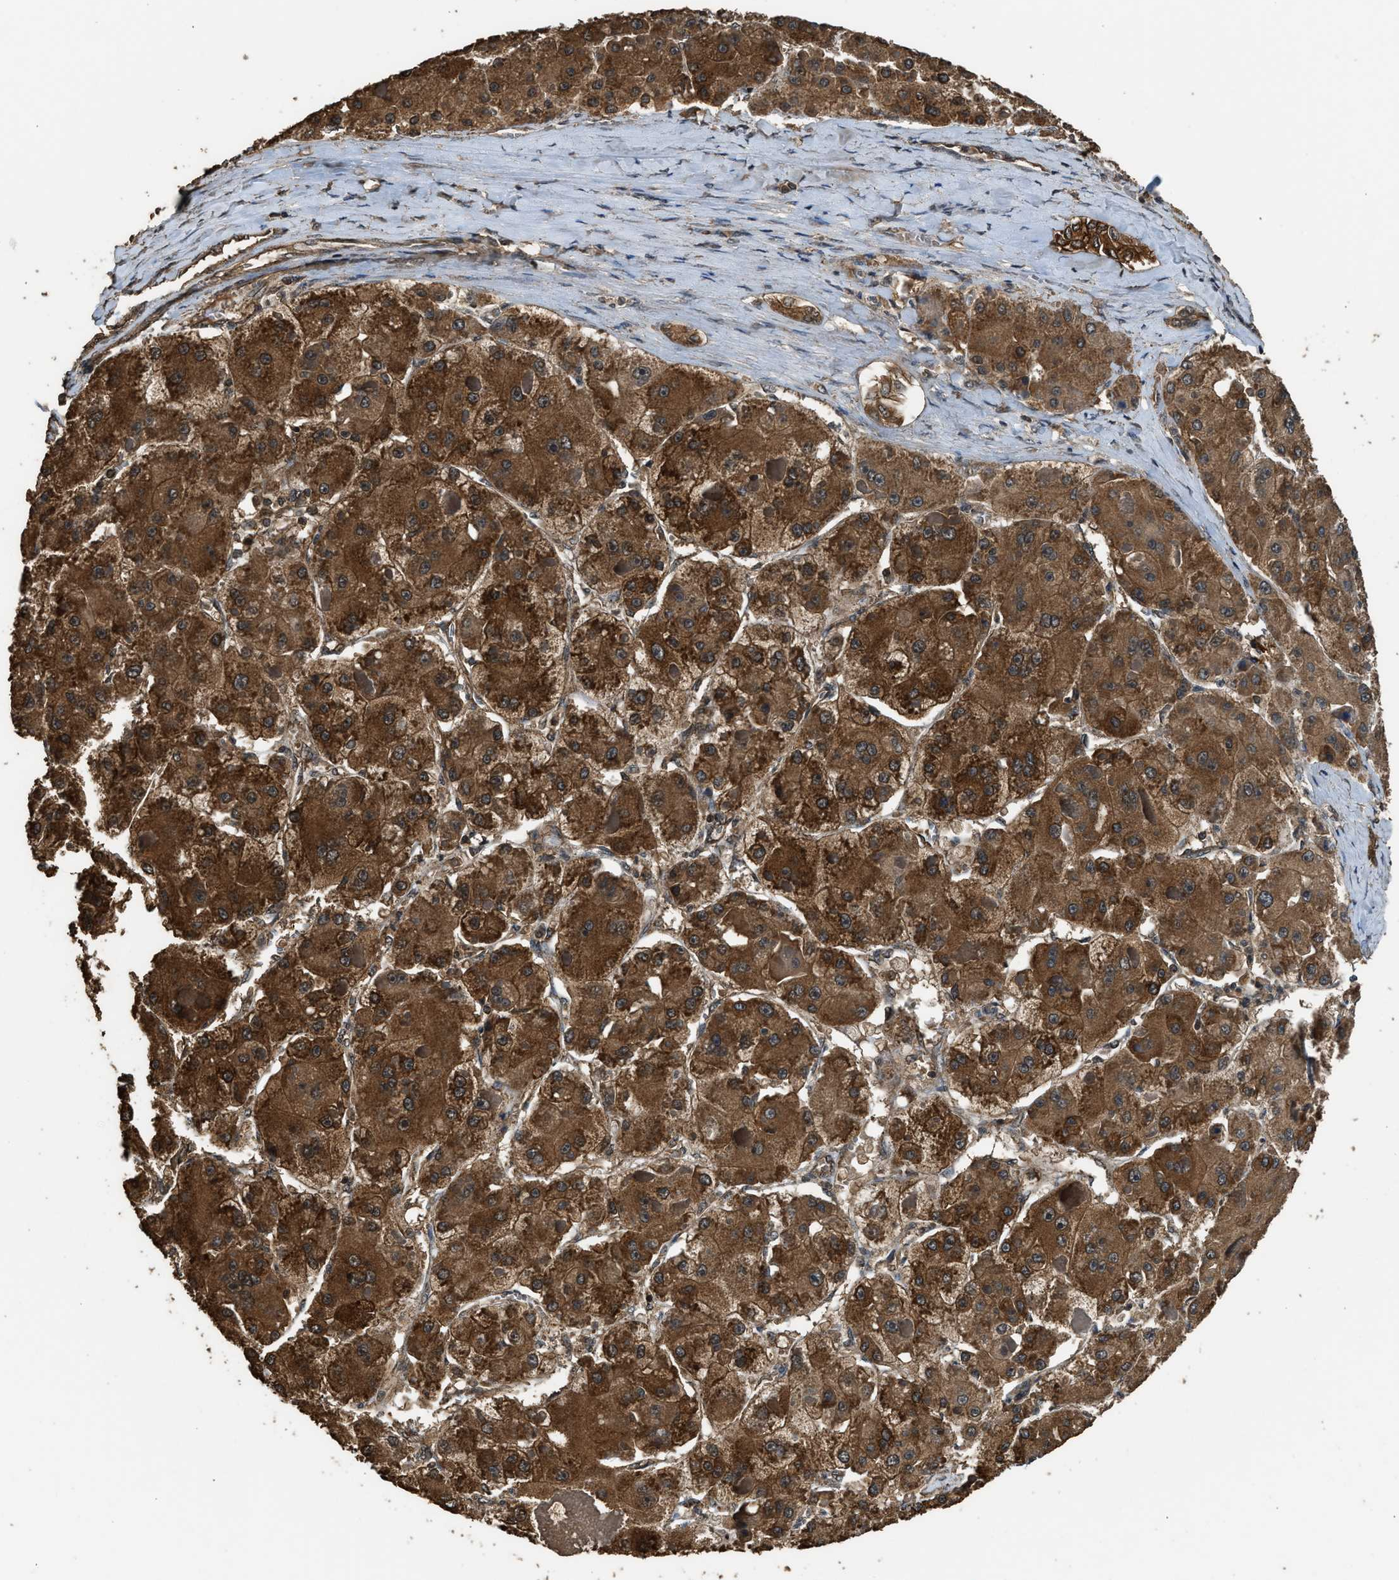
{"staining": {"intensity": "strong", "quantity": ">75%", "location": "cytoplasmic/membranous"}, "tissue": "liver cancer", "cell_type": "Tumor cells", "image_type": "cancer", "snomed": [{"axis": "morphology", "description": "Carcinoma, Hepatocellular, NOS"}, {"axis": "topography", "description": "Liver"}], "caption": "About >75% of tumor cells in human liver cancer reveal strong cytoplasmic/membranous protein positivity as visualized by brown immunohistochemical staining.", "gene": "MYBL2", "patient": {"sex": "female", "age": 73}}